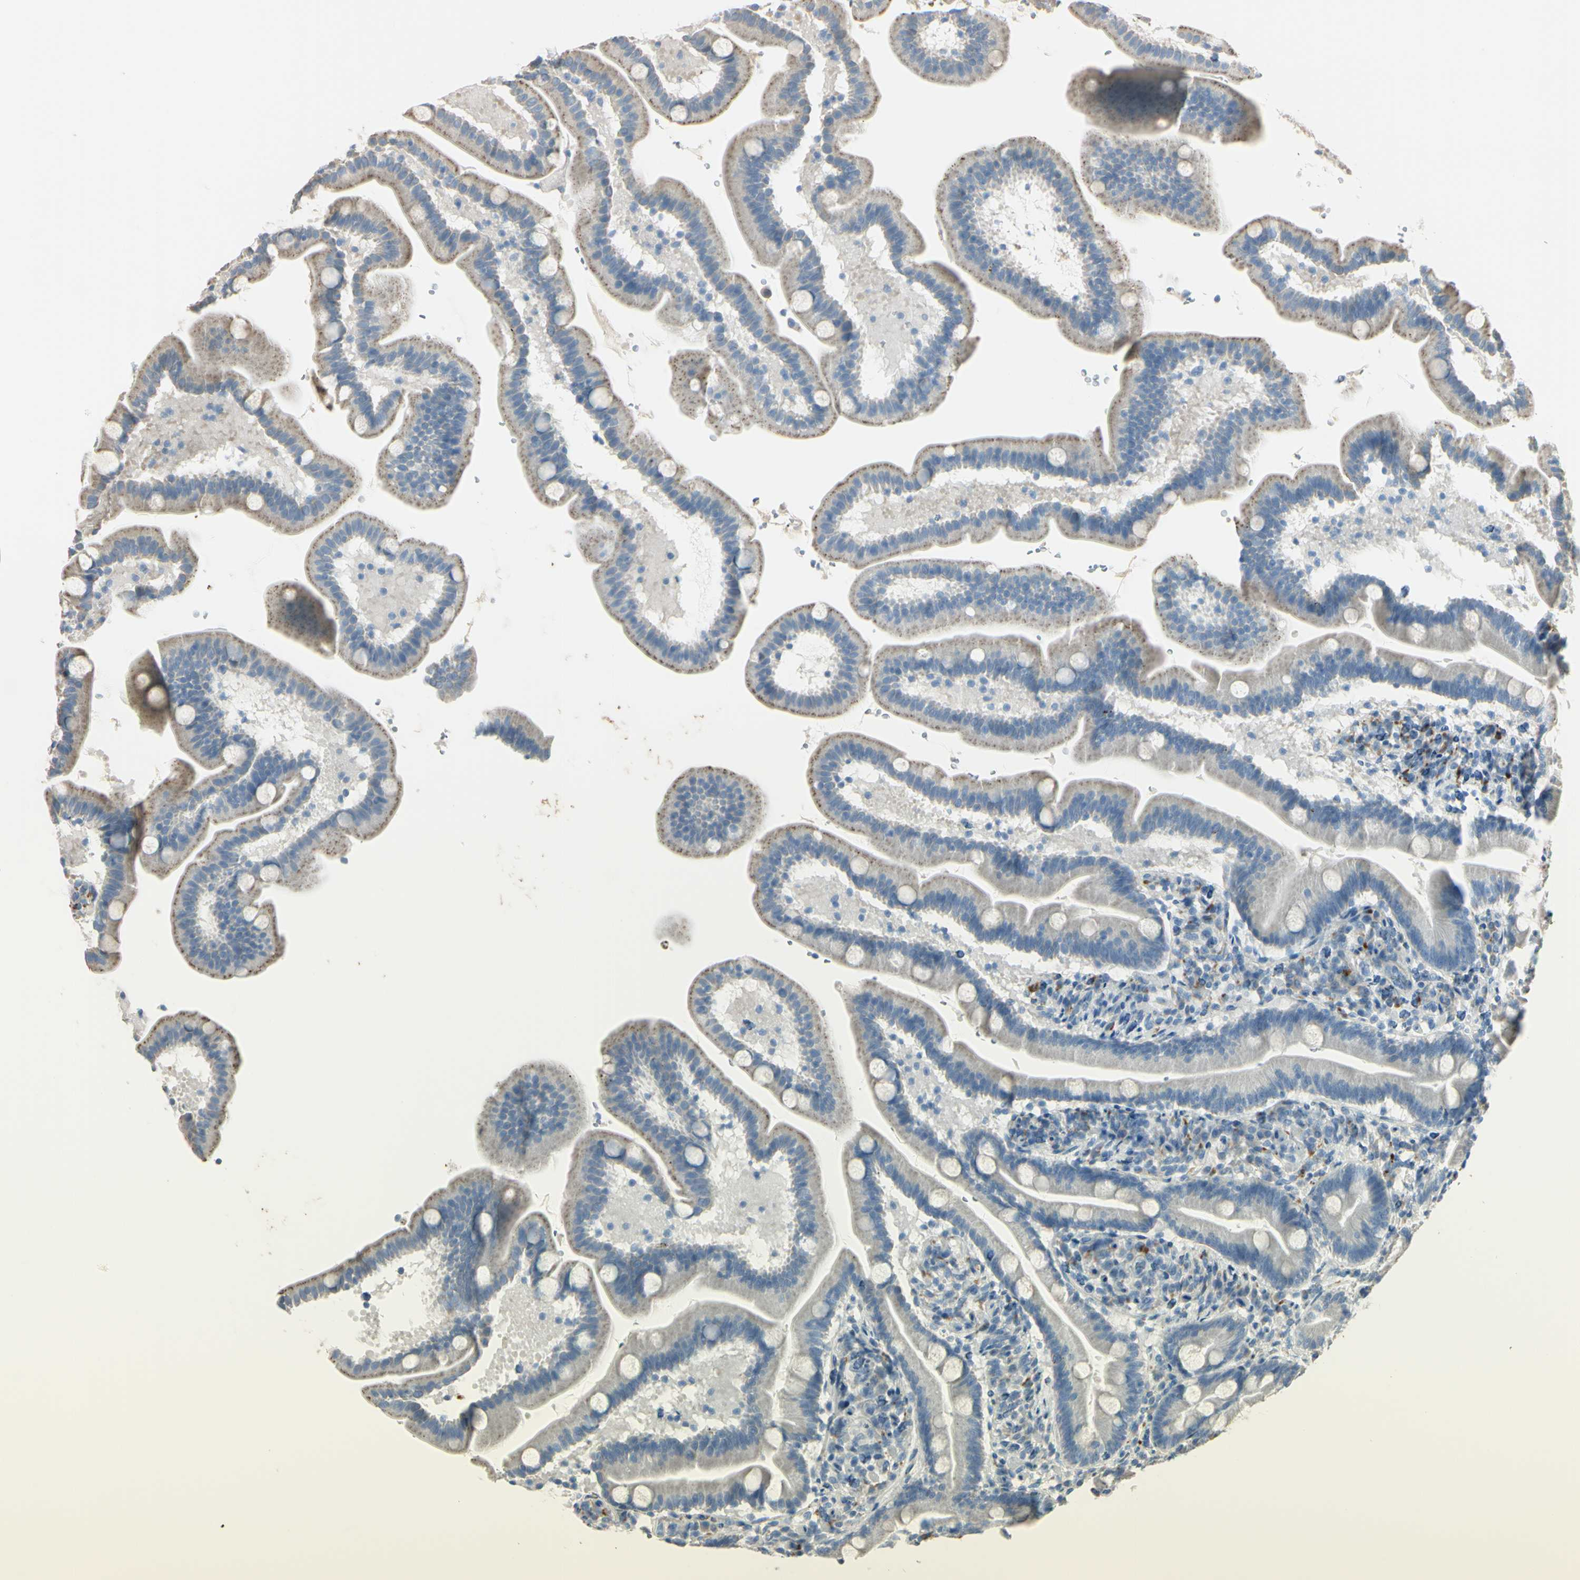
{"staining": {"intensity": "weak", "quantity": ">75%", "location": "cytoplasmic/membranous"}, "tissue": "duodenum", "cell_type": "Glandular cells", "image_type": "normal", "snomed": [{"axis": "morphology", "description": "Normal tissue, NOS"}, {"axis": "topography", "description": "Duodenum"}], "caption": "Immunohistochemical staining of normal human duodenum exhibits low levels of weak cytoplasmic/membranous positivity in about >75% of glandular cells. (Stains: DAB in brown, nuclei in blue, Microscopy: brightfield microscopy at high magnification).", "gene": "ANGPTL1", "patient": {"sex": "male", "age": 54}}